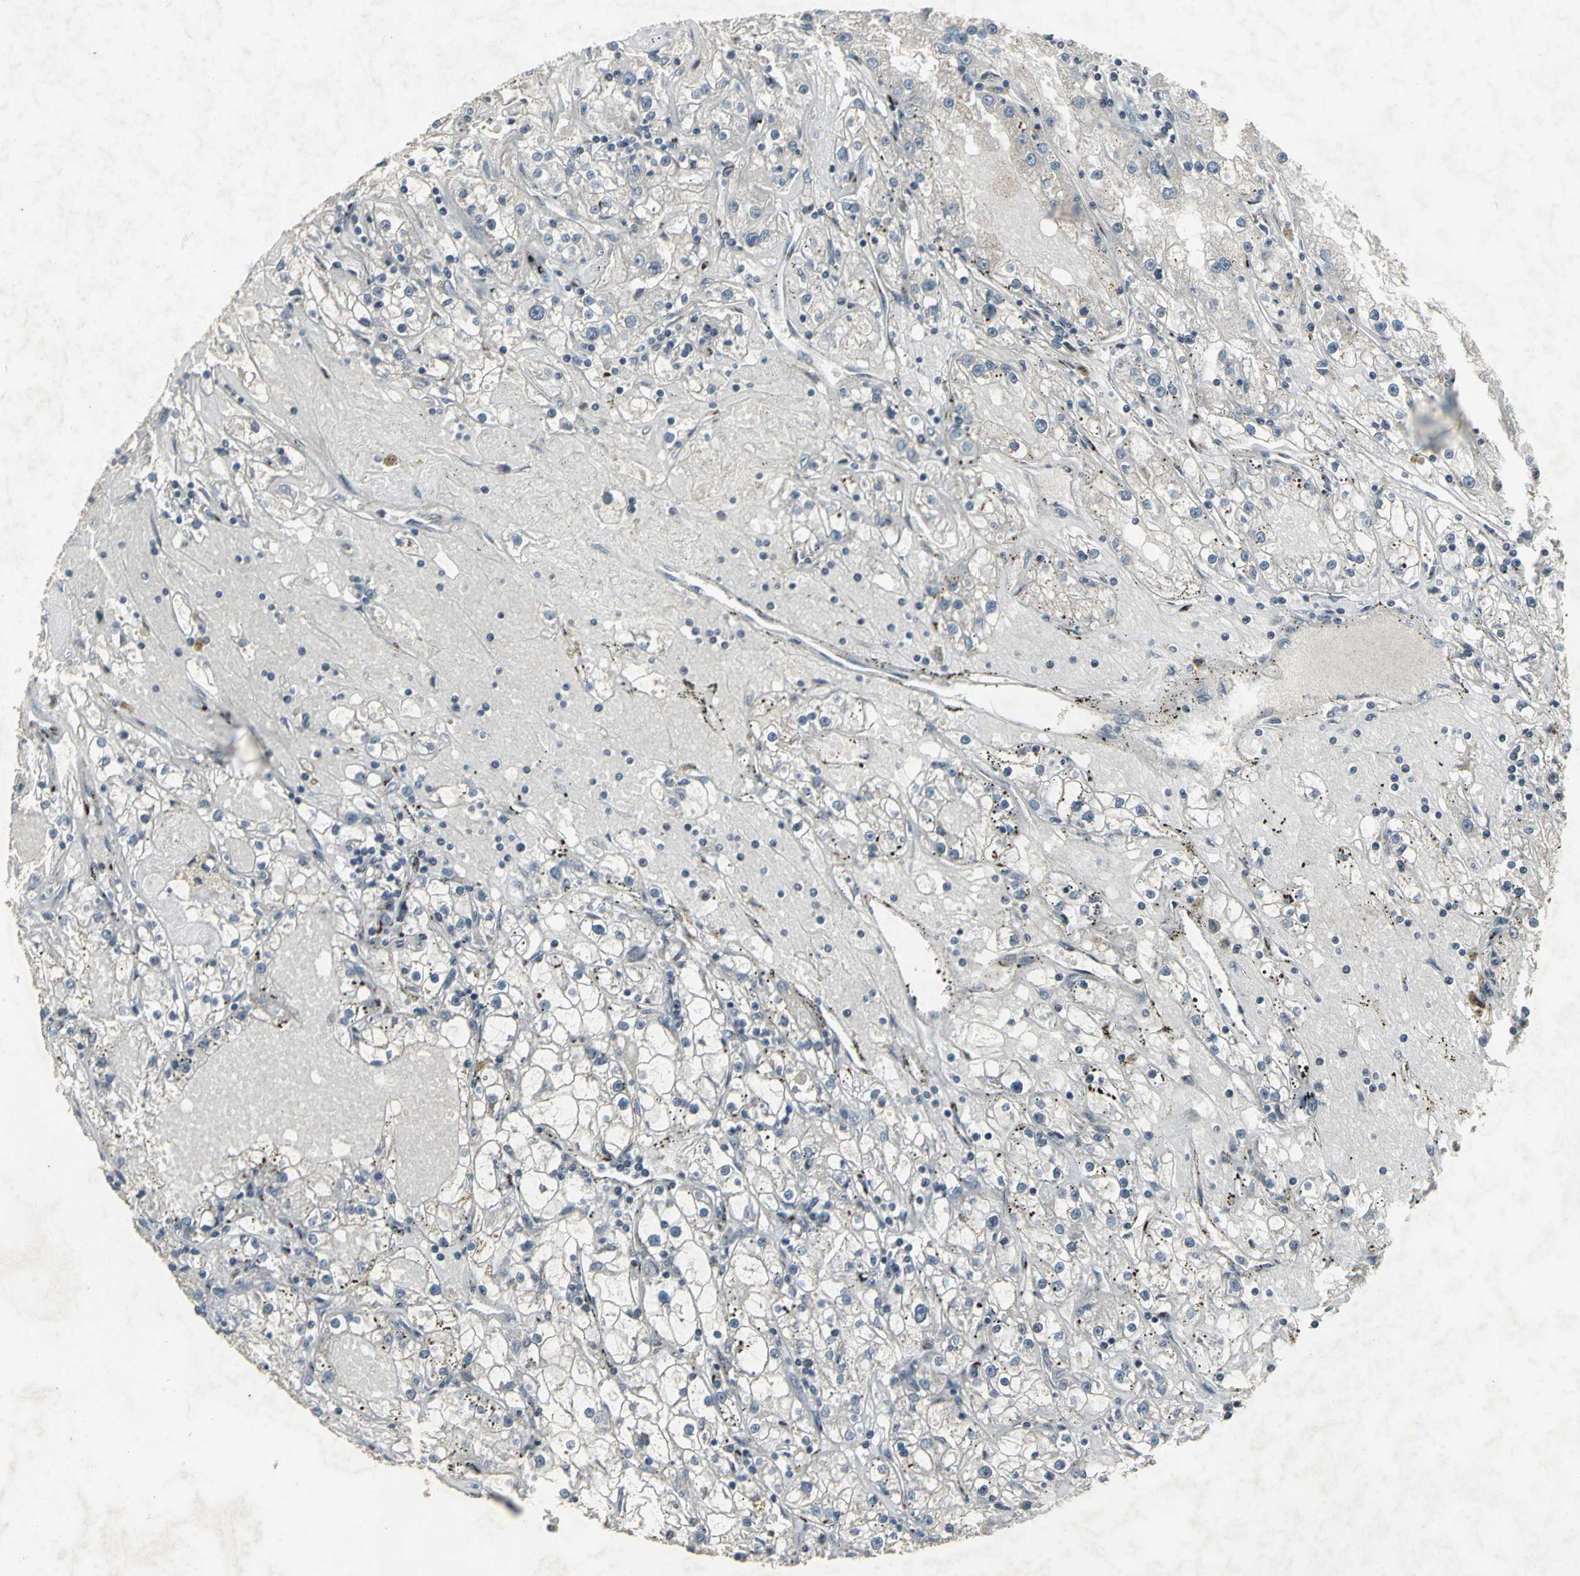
{"staining": {"intensity": "negative", "quantity": "none", "location": "none"}, "tissue": "renal cancer", "cell_type": "Tumor cells", "image_type": "cancer", "snomed": [{"axis": "morphology", "description": "Adenocarcinoma, NOS"}, {"axis": "topography", "description": "Kidney"}], "caption": "Tumor cells are negative for brown protein staining in adenocarcinoma (renal).", "gene": "BMP4", "patient": {"sex": "male", "age": 56}}